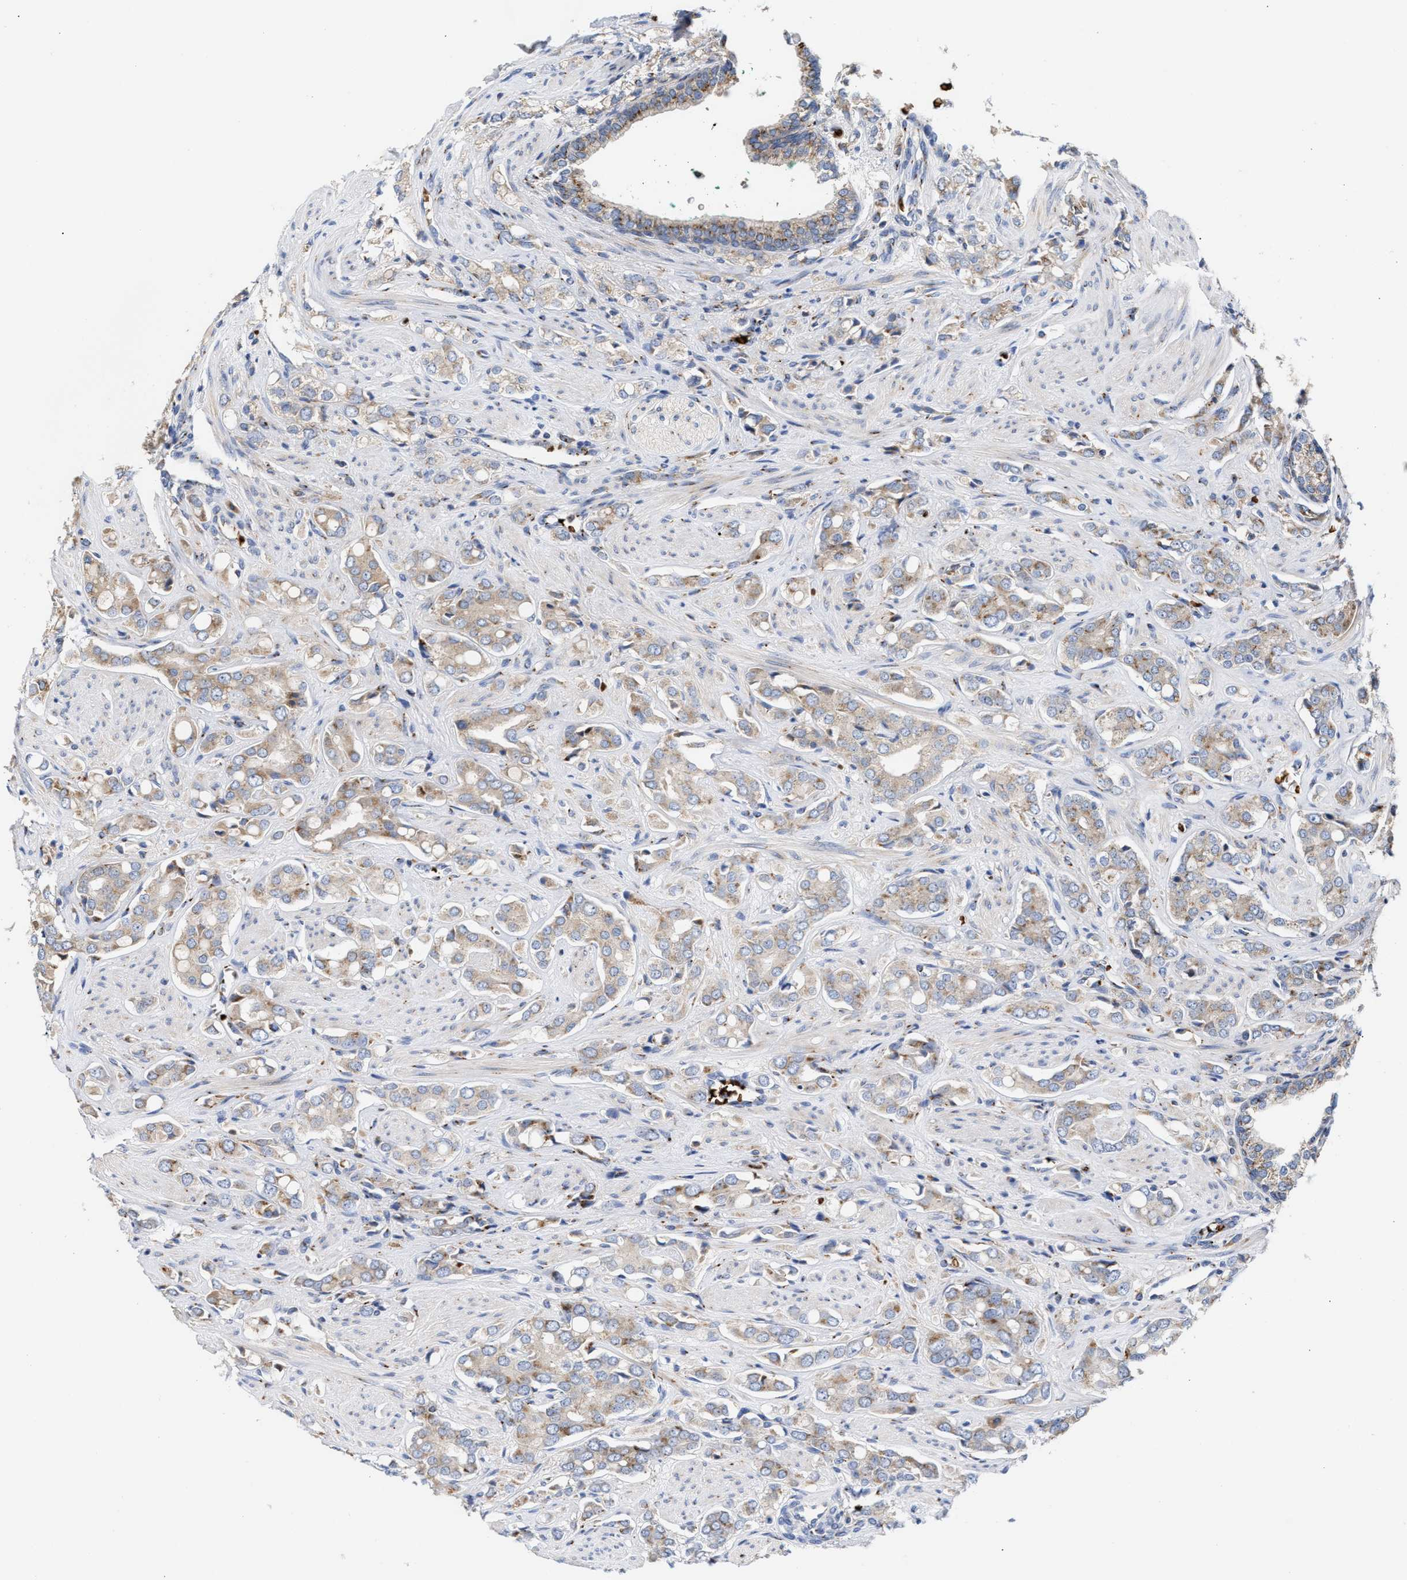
{"staining": {"intensity": "weak", "quantity": ">75%", "location": "cytoplasmic/membranous"}, "tissue": "prostate cancer", "cell_type": "Tumor cells", "image_type": "cancer", "snomed": [{"axis": "morphology", "description": "Adenocarcinoma, High grade"}, {"axis": "topography", "description": "Prostate"}], "caption": "Brown immunohistochemical staining in human adenocarcinoma (high-grade) (prostate) reveals weak cytoplasmic/membranous staining in approximately >75% of tumor cells.", "gene": "CCL2", "patient": {"sex": "male", "age": 52}}